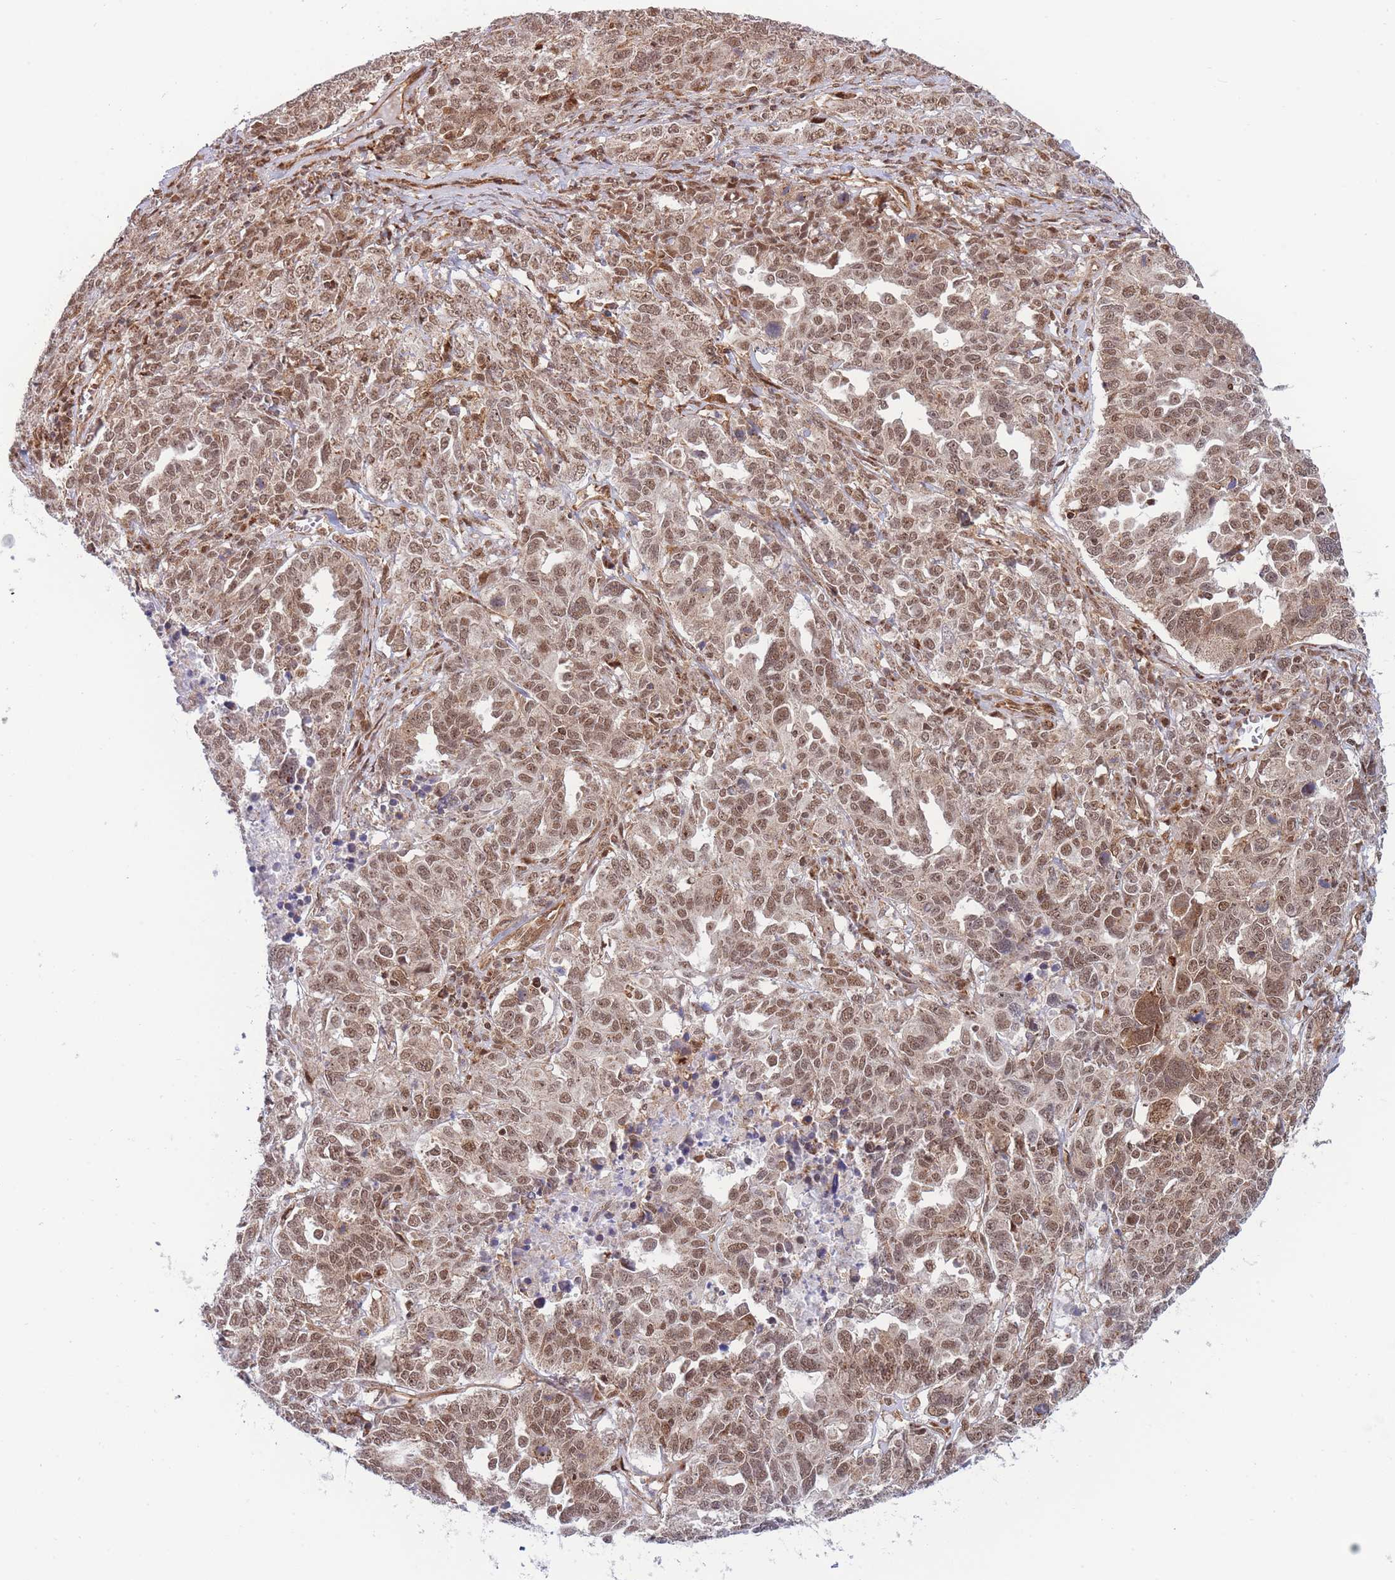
{"staining": {"intensity": "moderate", "quantity": ">75%", "location": "nuclear"}, "tissue": "ovarian cancer", "cell_type": "Tumor cells", "image_type": "cancer", "snomed": [{"axis": "morphology", "description": "Carcinoma, endometroid"}, {"axis": "topography", "description": "Ovary"}], "caption": "The image displays immunohistochemical staining of ovarian endometroid carcinoma. There is moderate nuclear expression is present in about >75% of tumor cells. The staining was performed using DAB (3,3'-diaminobenzidine), with brown indicating positive protein expression. Nuclei are stained blue with hematoxylin.", "gene": "BOD1L1", "patient": {"sex": "female", "age": 62}}